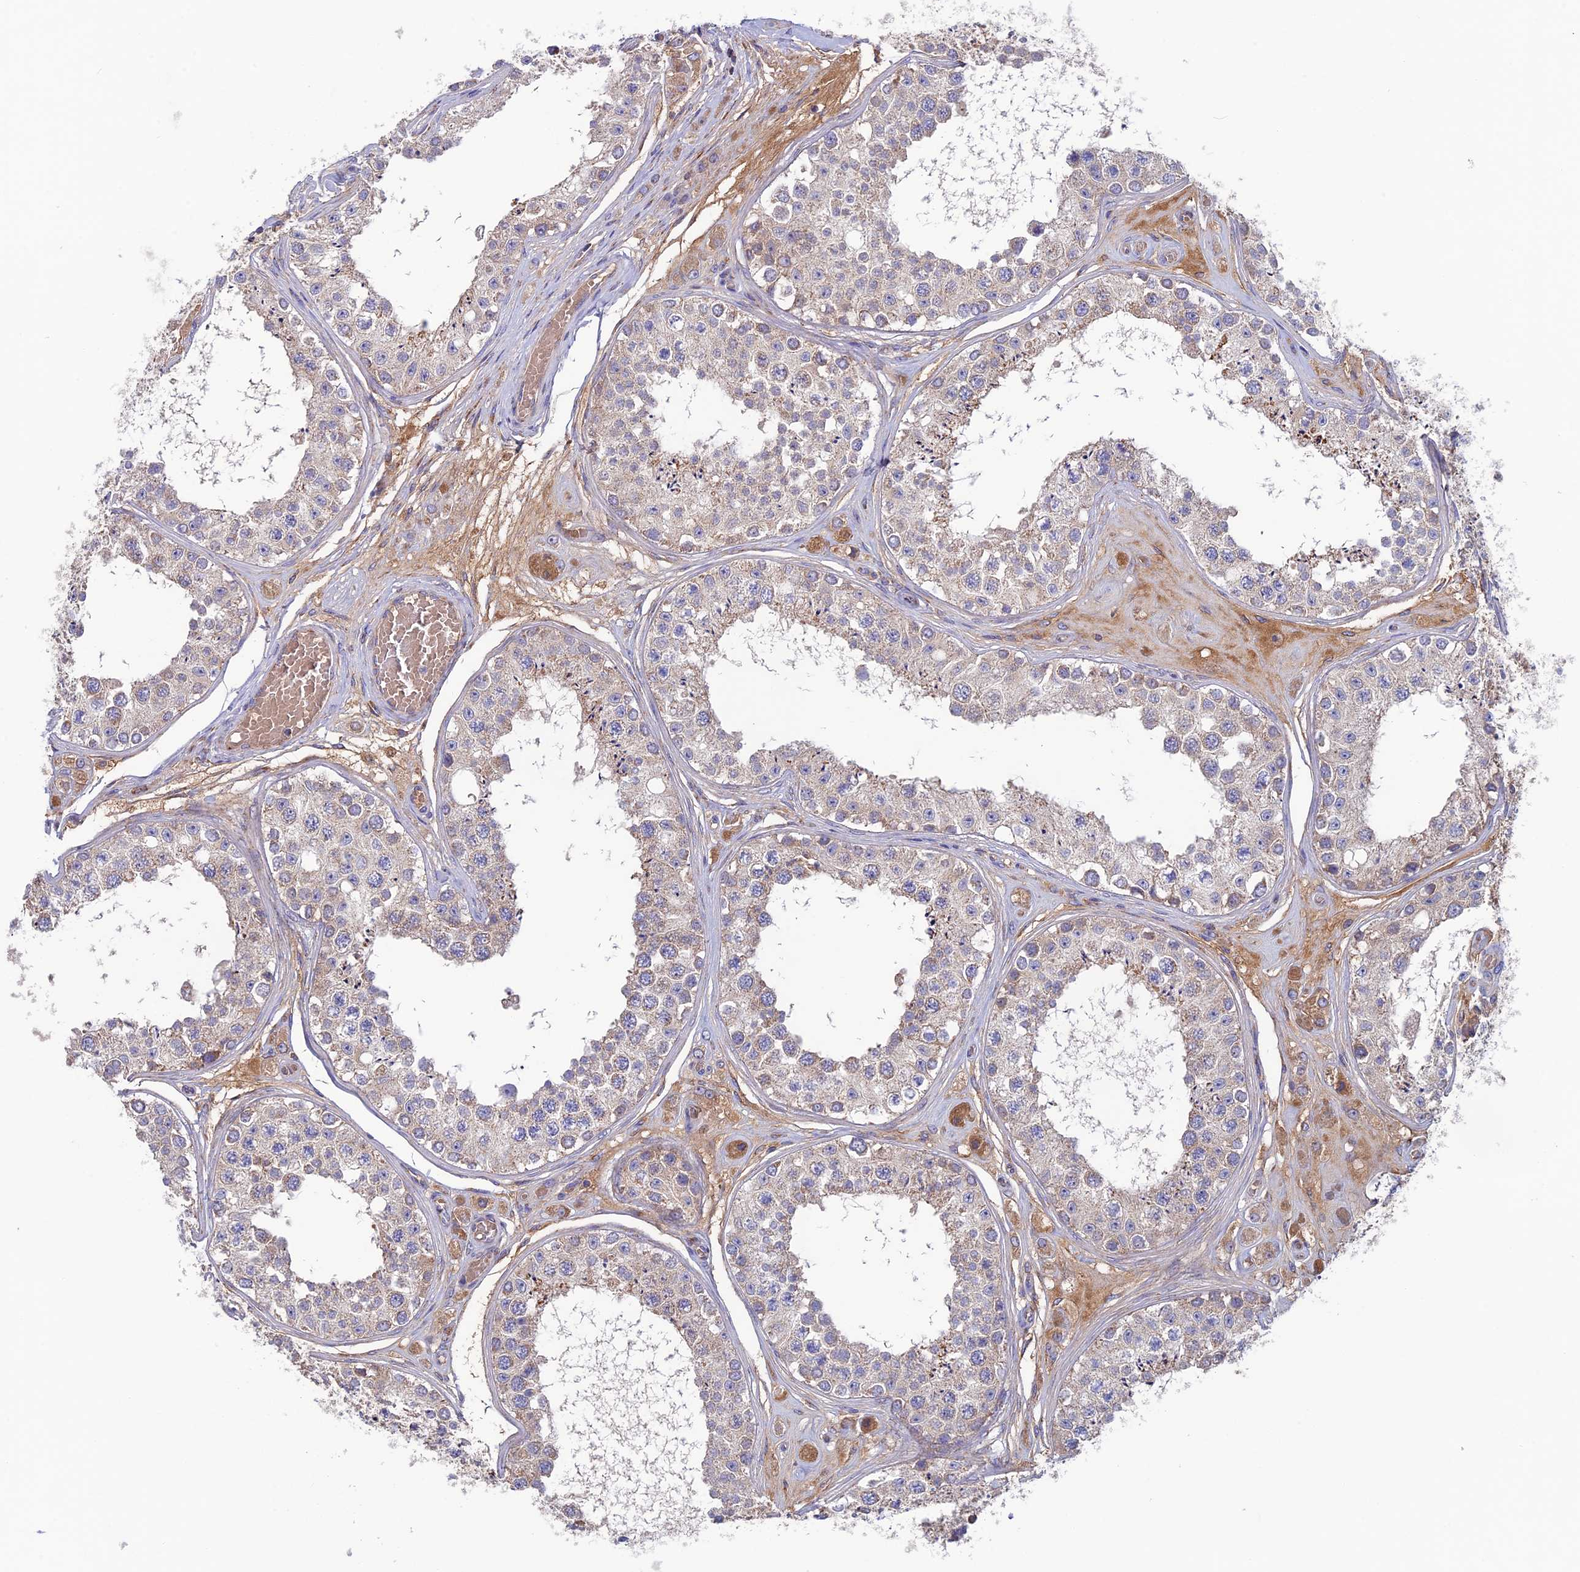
{"staining": {"intensity": "weak", "quantity": "25%-75%", "location": "cytoplasmic/membranous"}, "tissue": "testis", "cell_type": "Cells in seminiferous ducts", "image_type": "normal", "snomed": [{"axis": "morphology", "description": "Normal tissue, NOS"}, {"axis": "topography", "description": "Testis"}], "caption": "Immunohistochemistry (IHC) image of normal human testis stained for a protein (brown), which displays low levels of weak cytoplasmic/membranous expression in about 25%-75% of cells in seminiferous ducts.", "gene": "SLC15A5", "patient": {"sex": "male", "age": 25}}